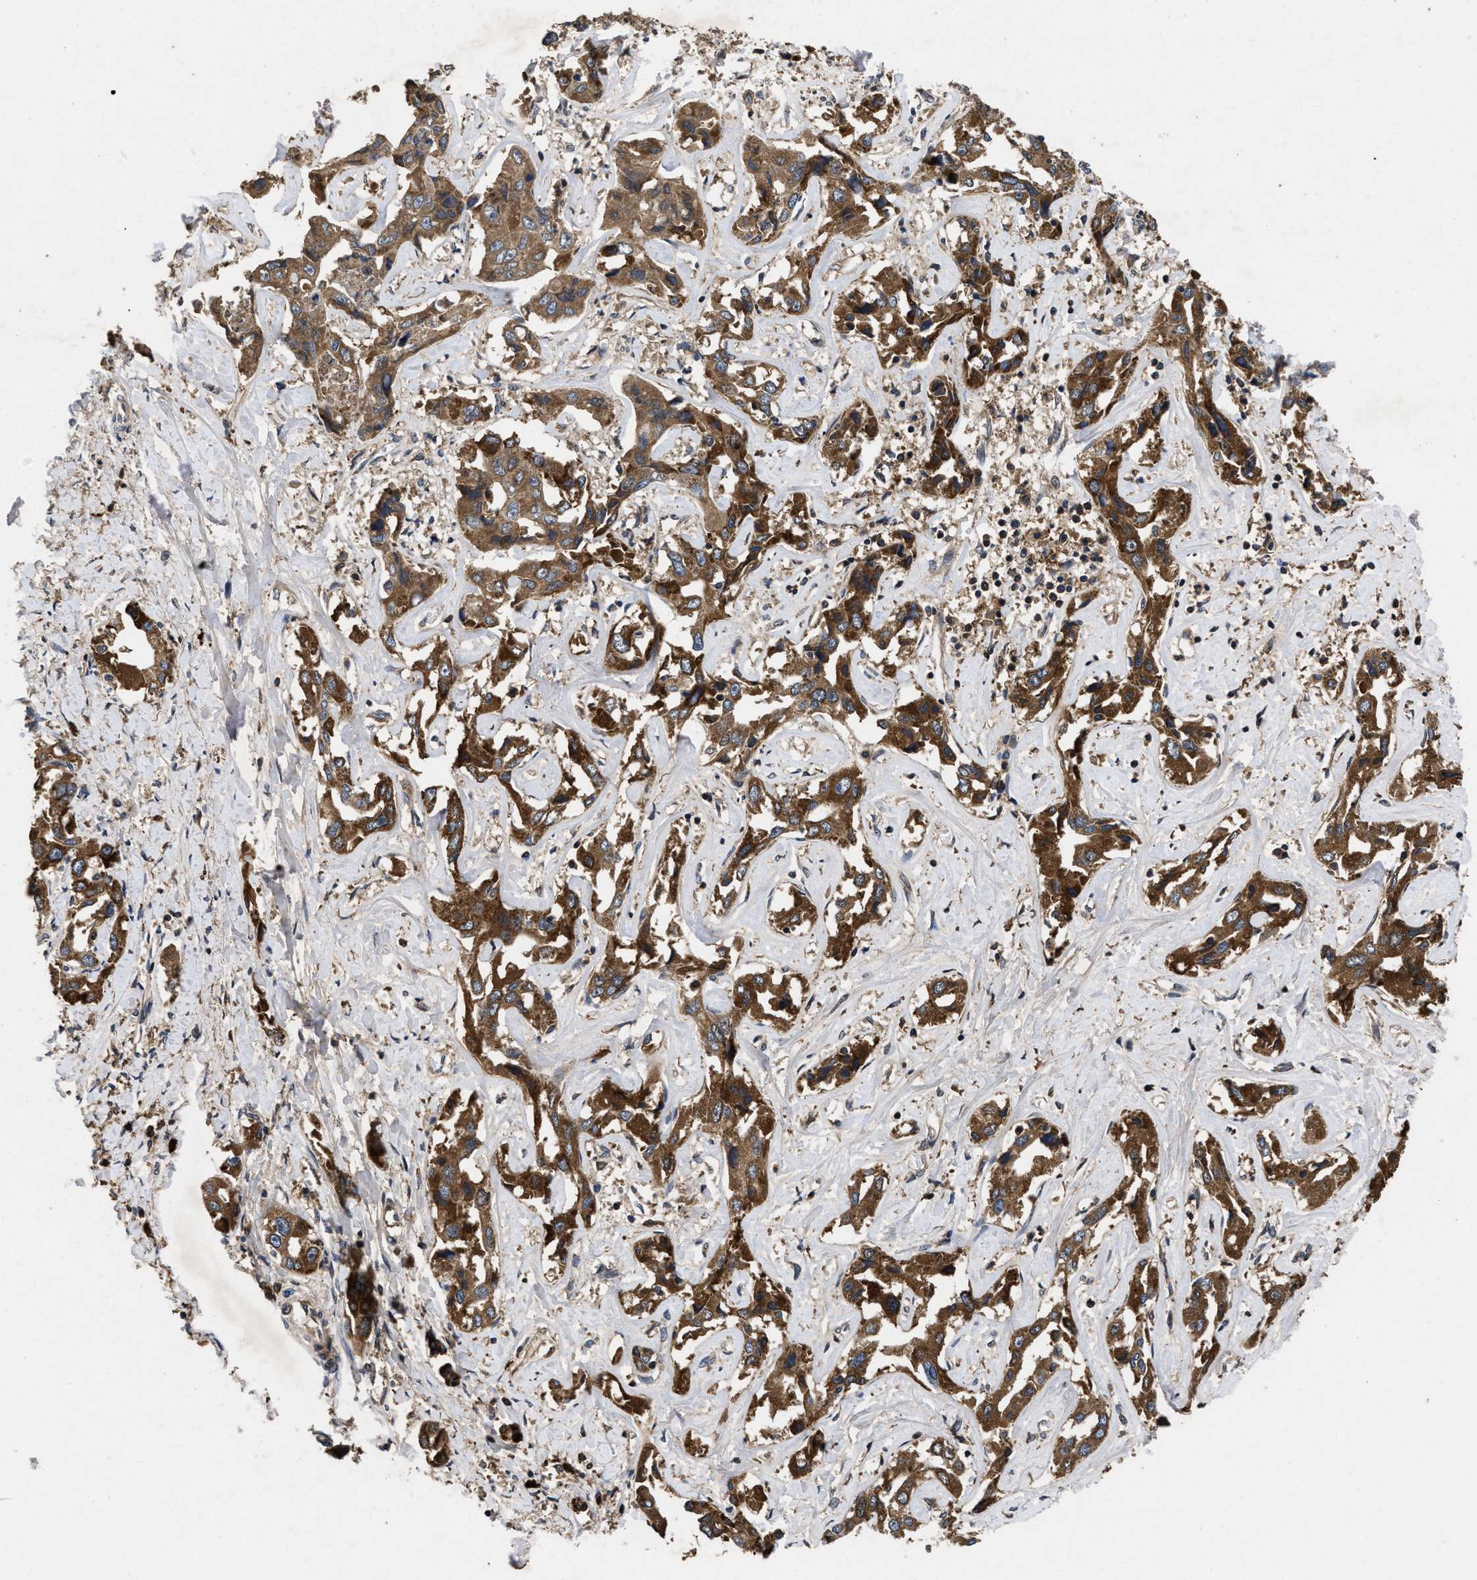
{"staining": {"intensity": "strong", "quantity": ">75%", "location": "cytoplasmic/membranous"}, "tissue": "liver cancer", "cell_type": "Tumor cells", "image_type": "cancer", "snomed": [{"axis": "morphology", "description": "Cholangiocarcinoma"}, {"axis": "topography", "description": "Liver"}], "caption": "Strong cytoplasmic/membranous protein positivity is seen in approximately >75% of tumor cells in liver cancer (cholangiocarcinoma).", "gene": "LRRC3", "patient": {"sex": "male", "age": 59}}